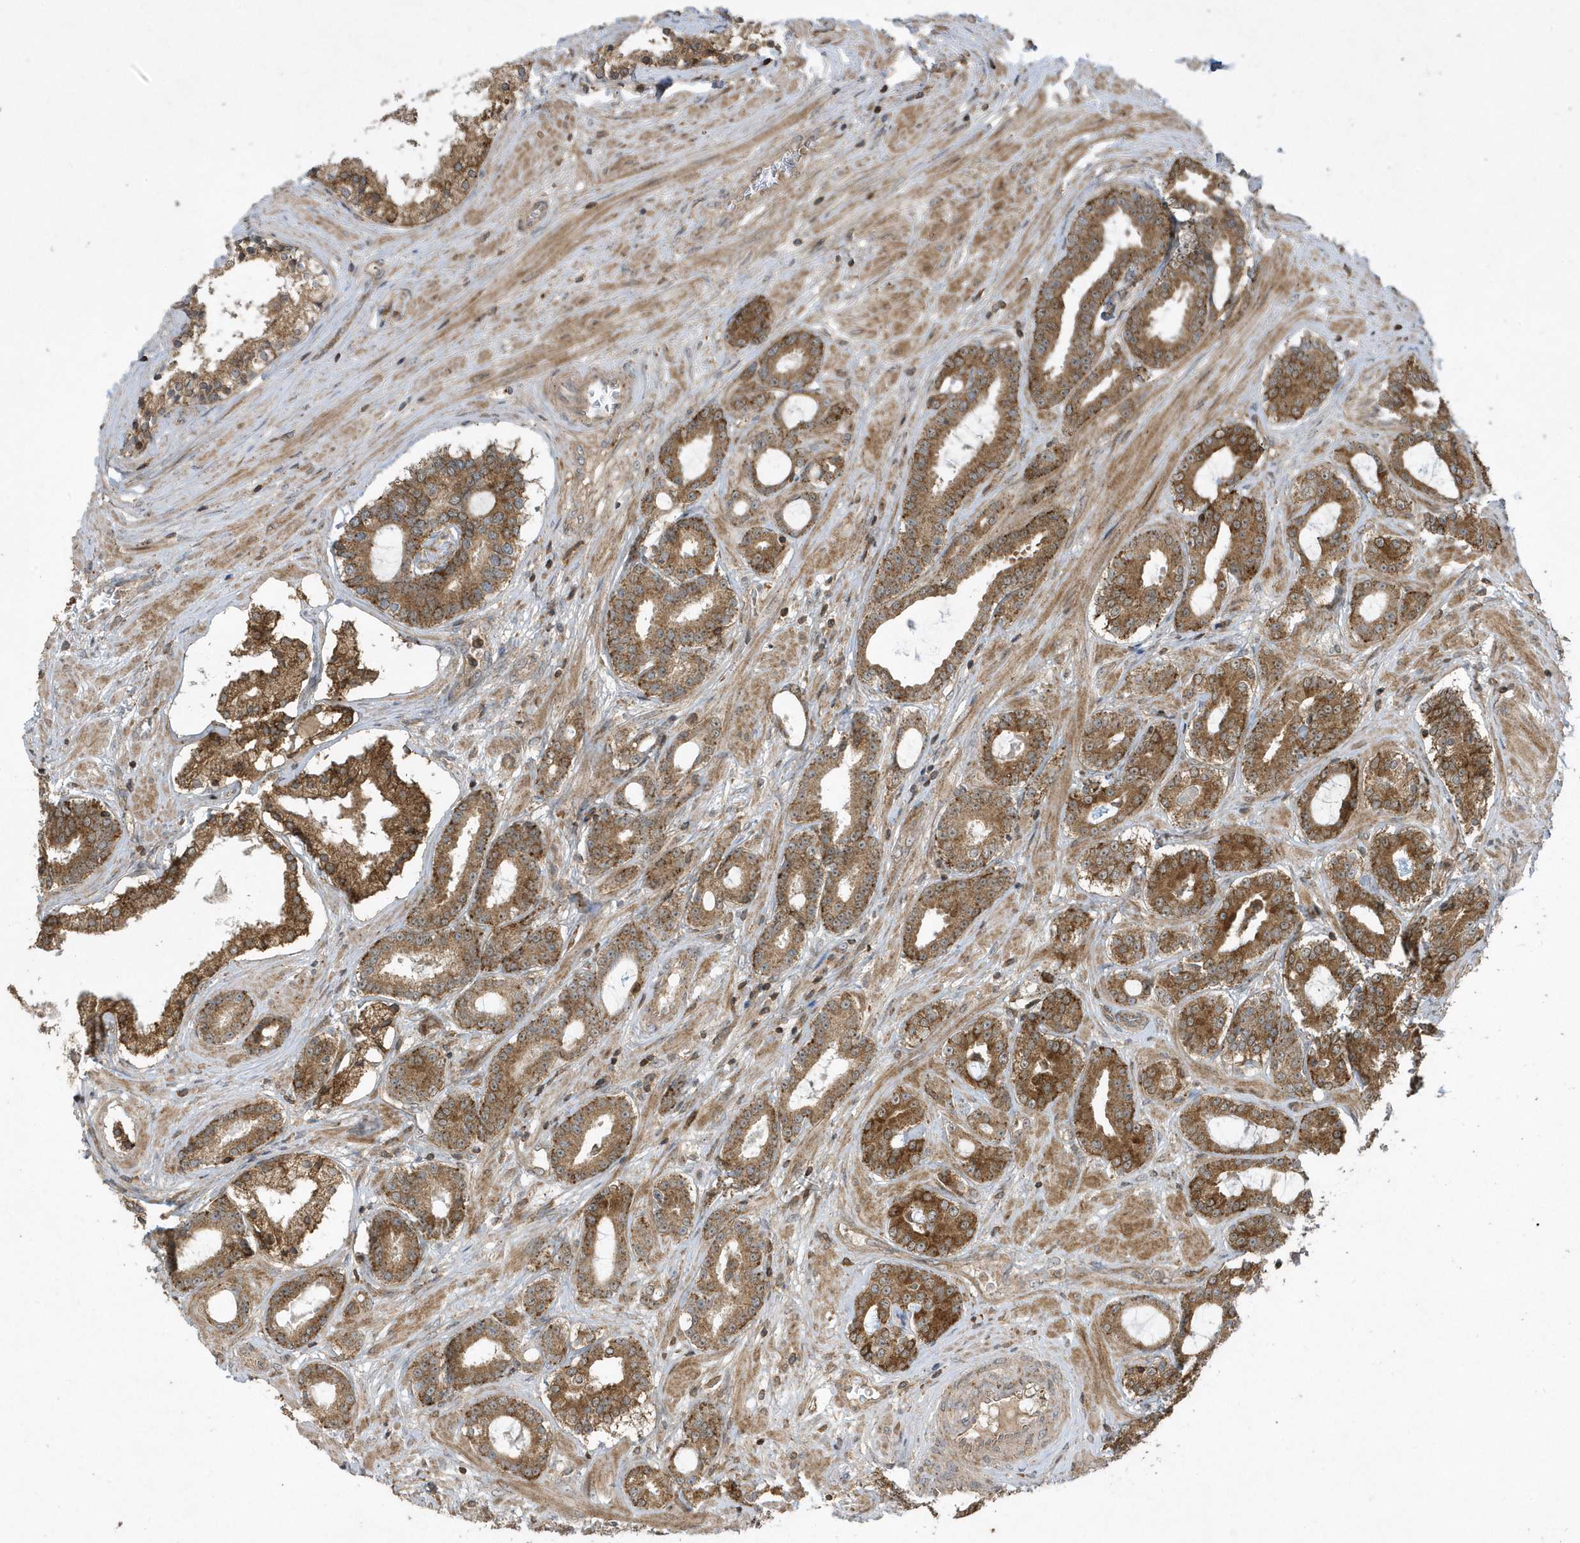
{"staining": {"intensity": "moderate", "quantity": ">75%", "location": "cytoplasmic/membranous"}, "tissue": "prostate cancer", "cell_type": "Tumor cells", "image_type": "cancer", "snomed": [{"axis": "morphology", "description": "Adenocarcinoma, High grade"}, {"axis": "topography", "description": "Prostate"}], "caption": "Adenocarcinoma (high-grade) (prostate) tissue displays moderate cytoplasmic/membranous positivity in about >75% of tumor cells, visualized by immunohistochemistry.", "gene": "STAMBP", "patient": {"sex": "male", "age": 58}}